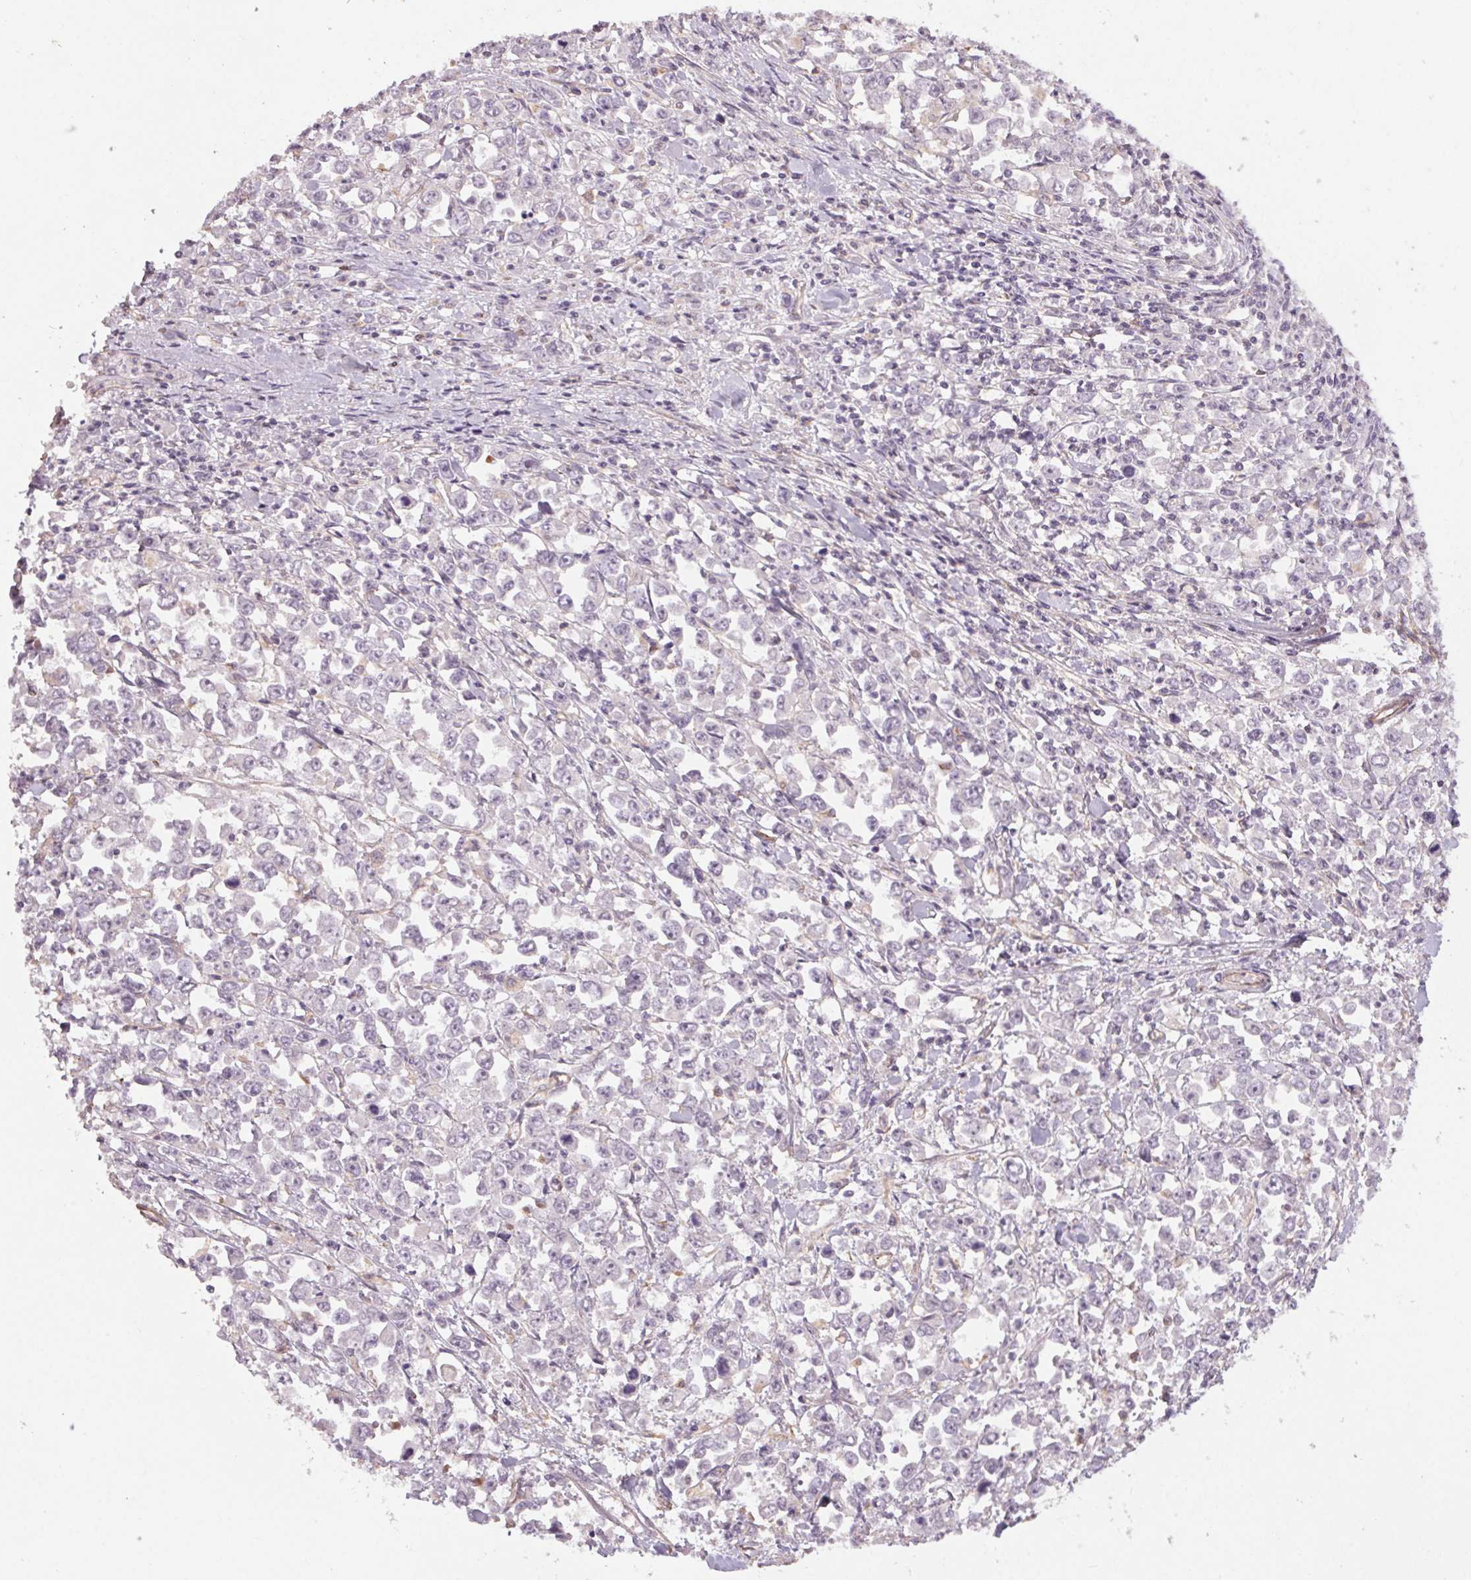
{"staining": {"intensity": "negative", "quantity": "none", "location": "none"}, "tissue": "stomach cancer", "cell_type": "Tumor cells", "image_type": "cancer", "snomed": [{"axis": "morphology", "description": "Adenocarcinoma, NOS"}, {"axis": "topography", "description": "Stomach, upper"}], "caption": "This is a photomicrograph of immunohistochemistry staining of stomach cancer (adenocarcinoma), which shows no positivity in tumor cells.", "gene": "CCSER1", "patient": {"sex": "male", "age": 70}}